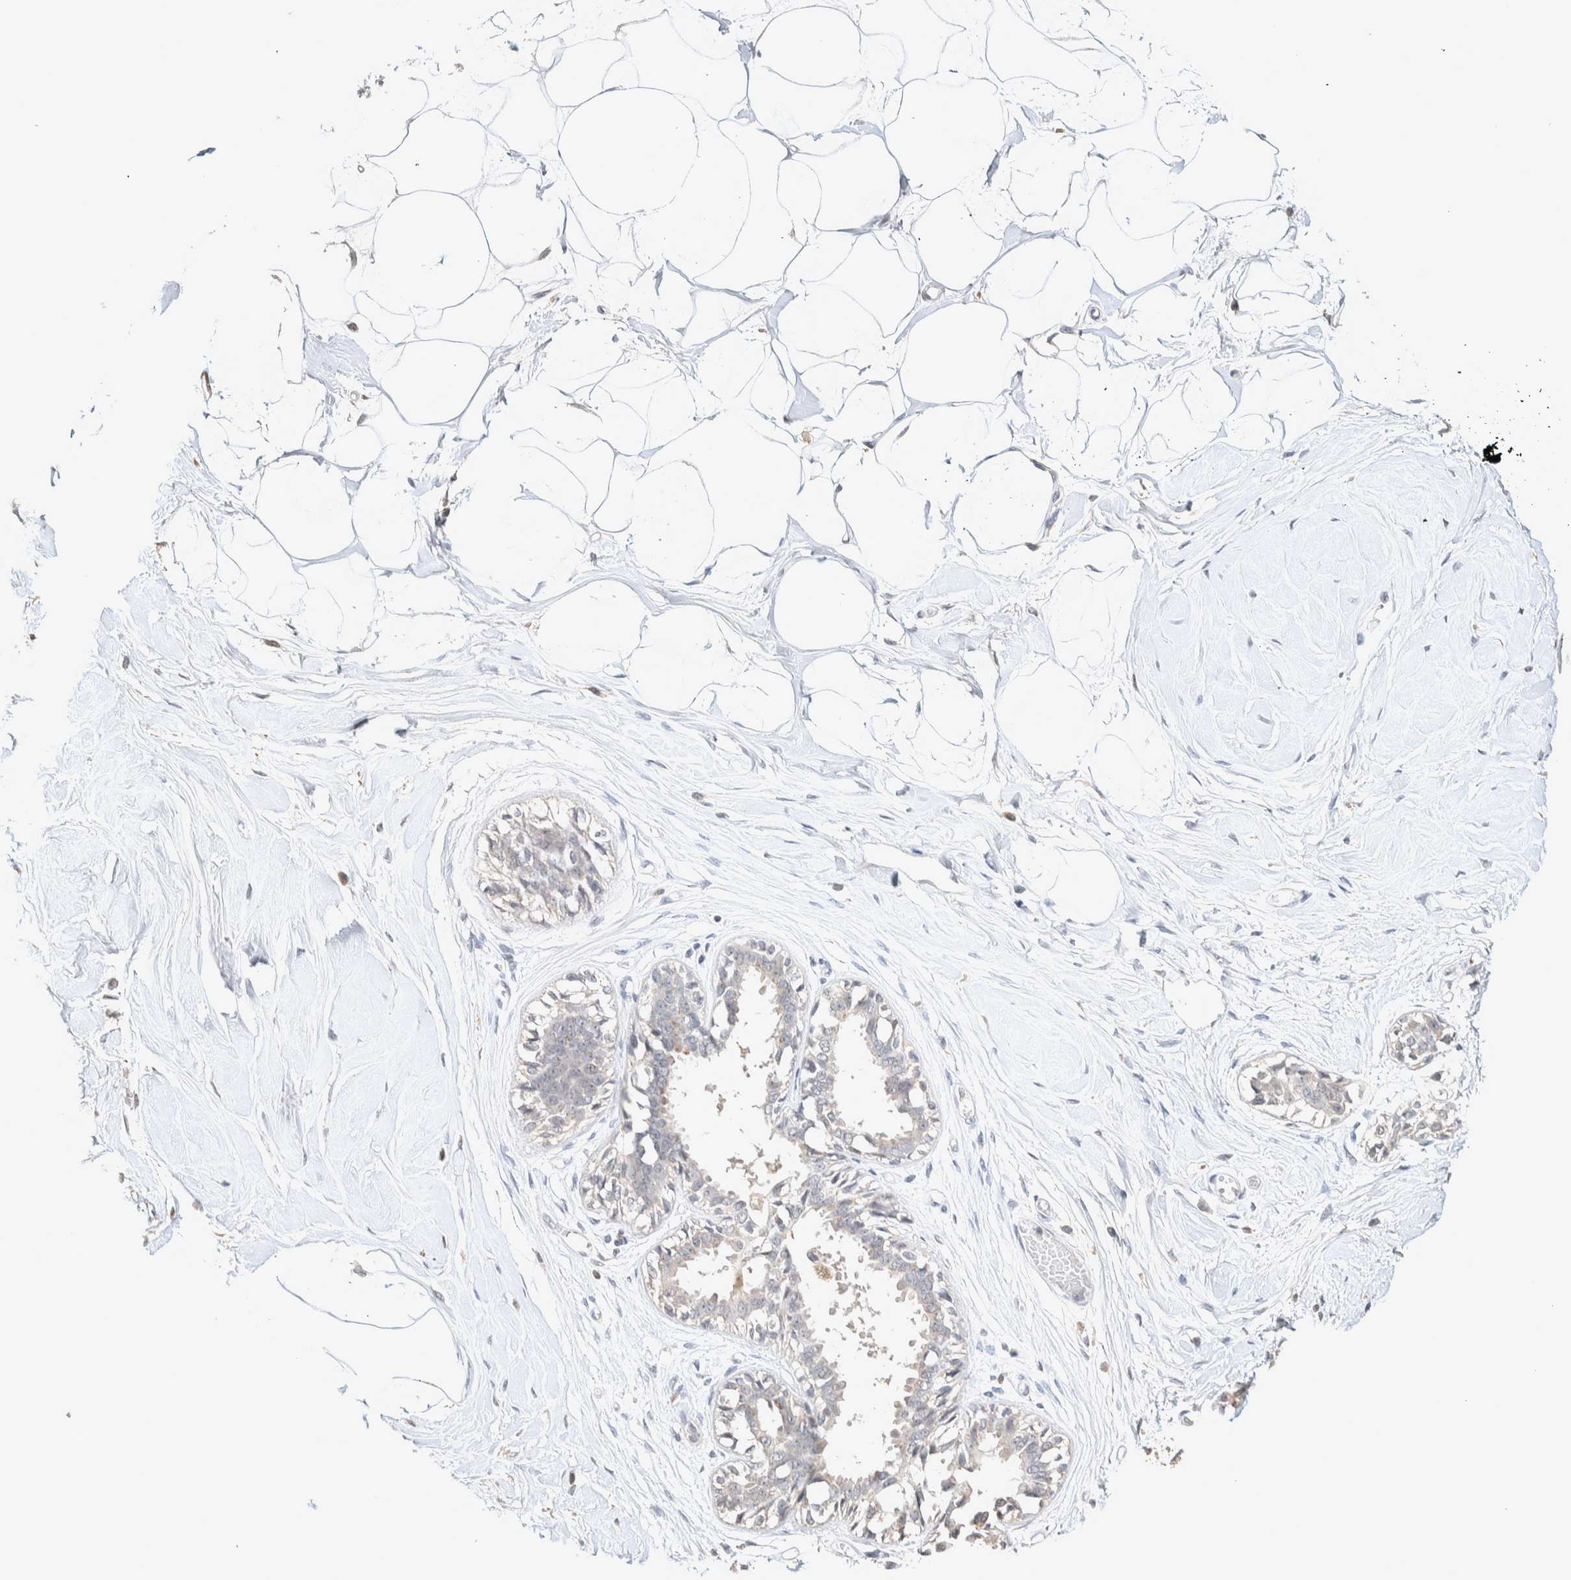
{"staining": {"intensity": "negative", "quantity": "none", "location": "none"}, "tissue": "breast", "cell_type": "Adipocytes", "image_type": "normal", "snomed": [{"axis": "morphology", "description": "Normal tissue, NOS"}, {"axis": "topography", "description": "Breast"}], "caption": "Immunohistochemistry photomicrograph of benign breast stained for a protein (brown), which reveals no expression in adipocytes.", "gene": "CRAT", "patient": {"sex": "female", "age": 45}}